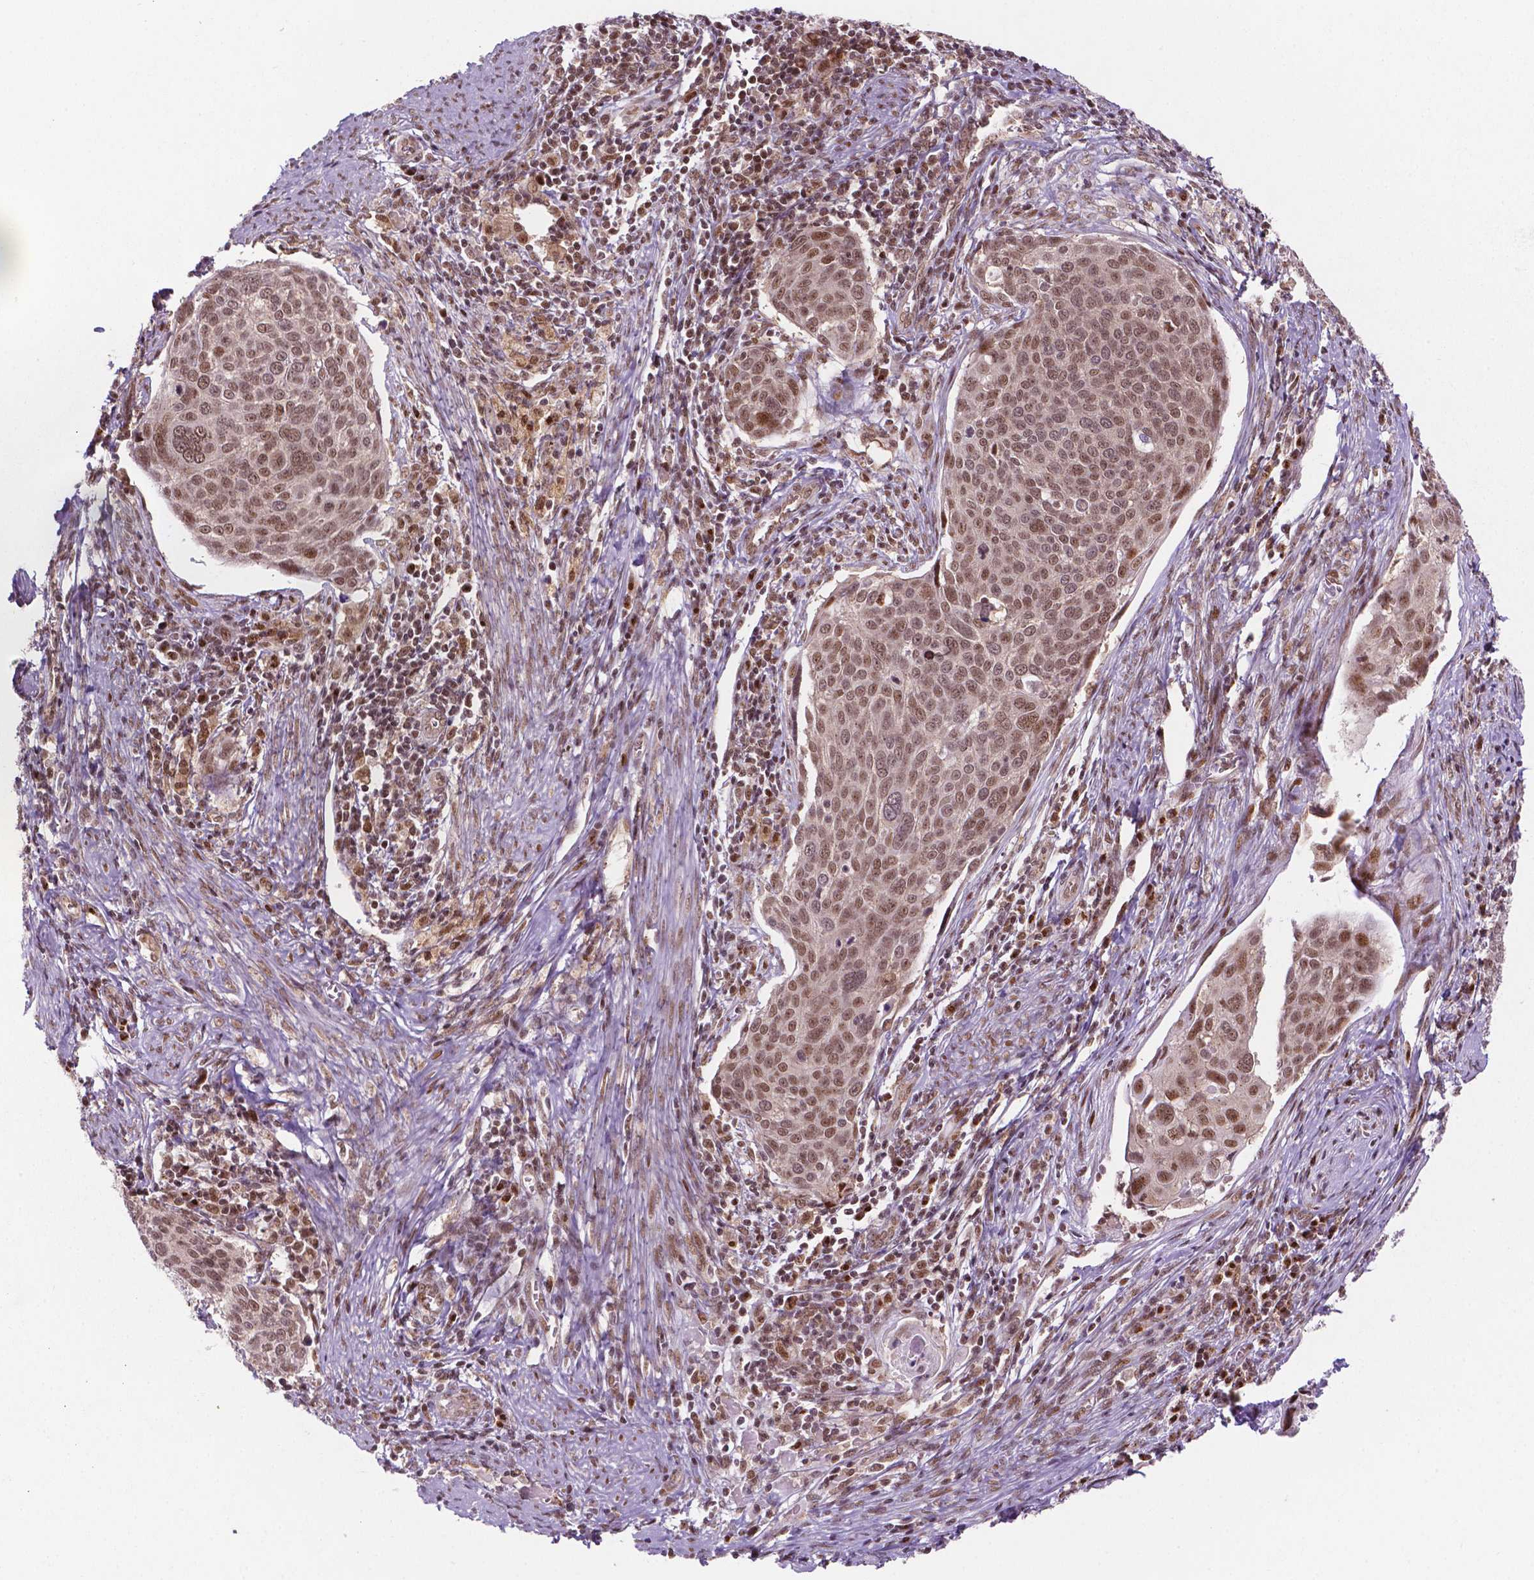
{"staining": {"intensity": "moderate", "quantity": ">75%", "location": "nuclear"}, "tissue": "cervical cancer", "cell_type": "Tumor cells", "image_type": "cancer", "snomed": [{"axis": "morphology", "description": "Squamous cell carcinoma, NOS"}, {"axis": "topography", "description": "Cervix"}], "caption": "Immunohistochemistry (IHC) staining of cervical cancer, which shows medium levels of moderate nuclear staining in about >75% of tumor cells indicating moderate nuclear protein expression. The staining was performed using DAB (3,3'-diaminobenzidine) (brown) for protein detection and nuclei were counterstained in hematoxylin (blue).", "gene": "PER2", "patient": {"sex": "female", "age": 39}}